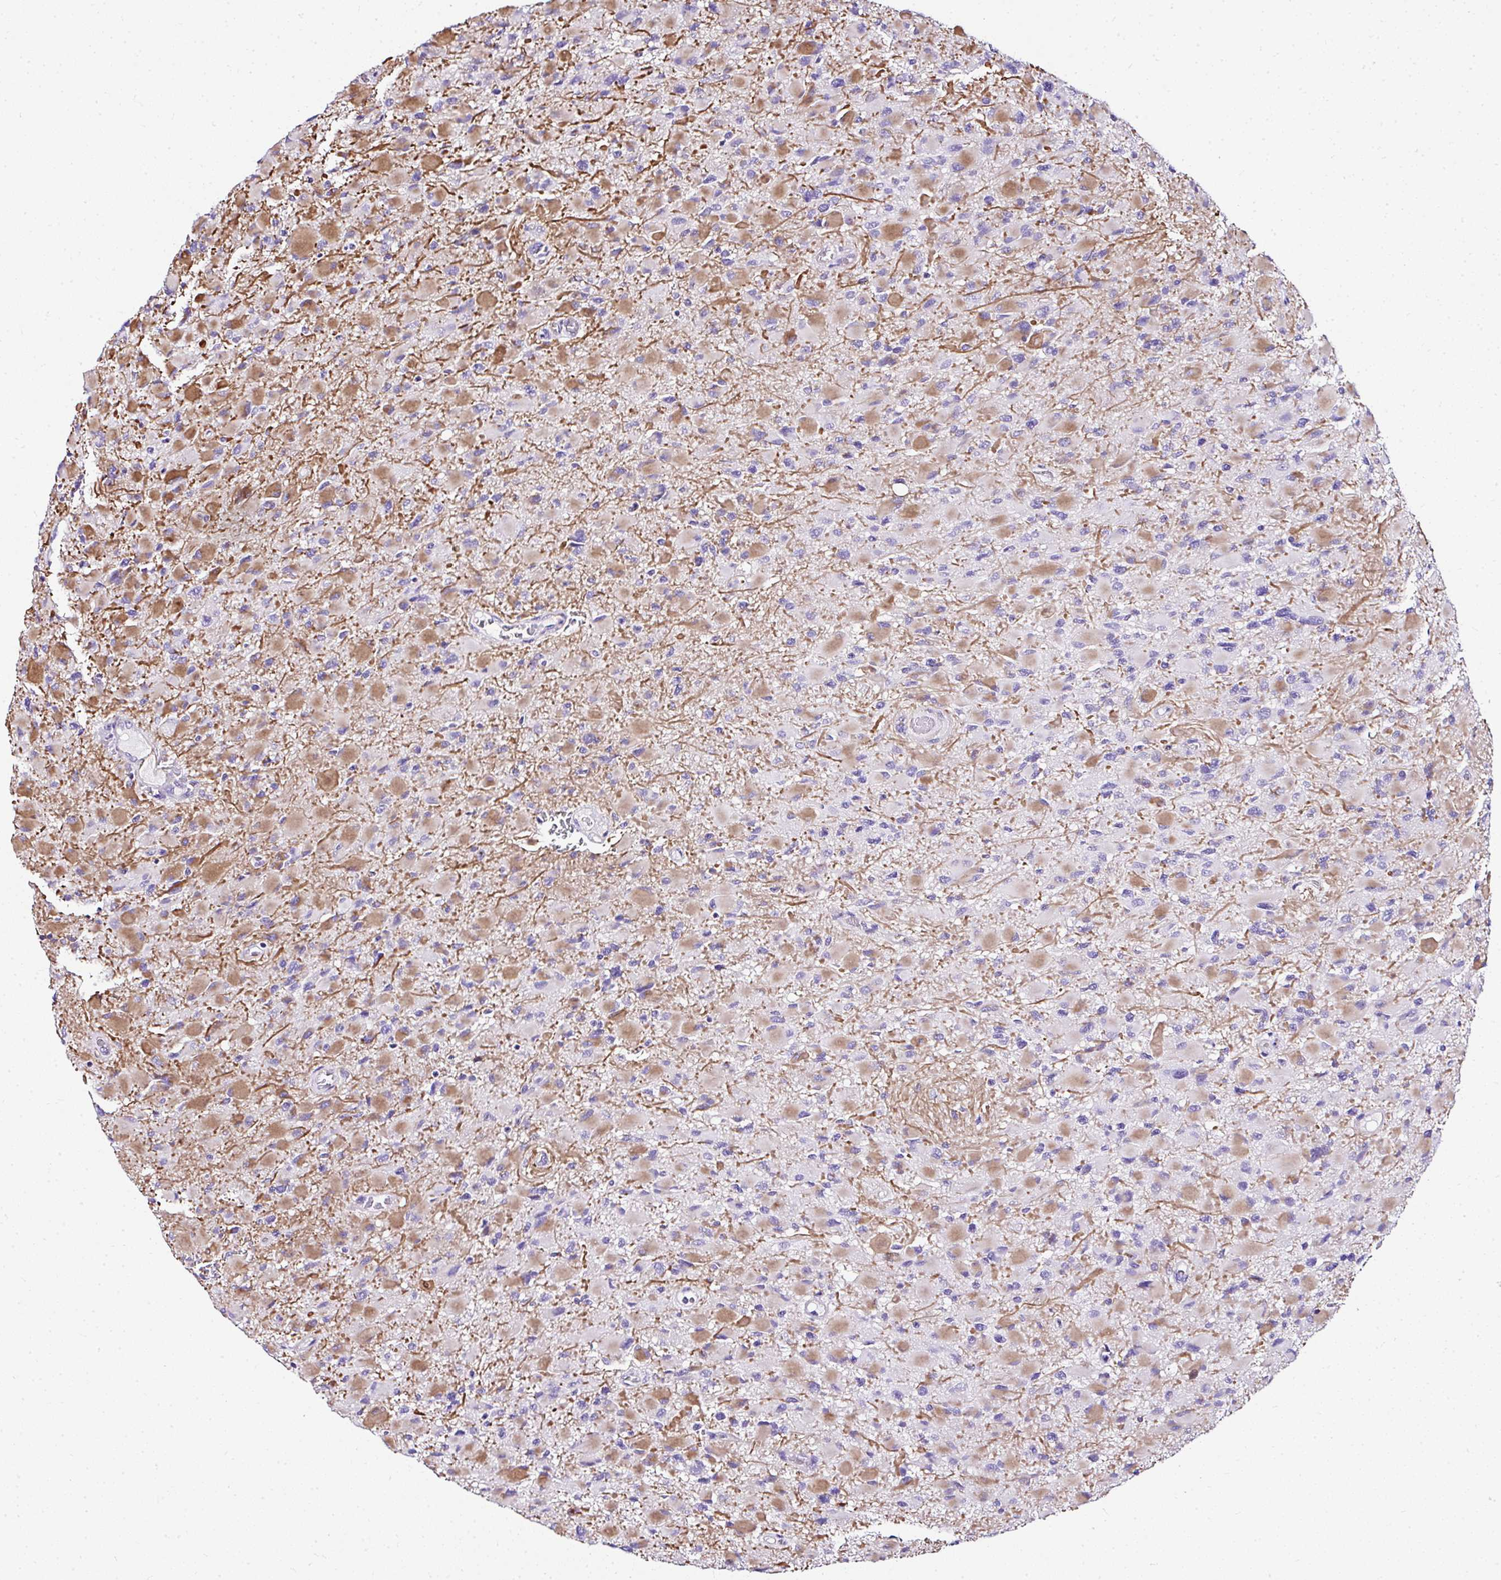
{"staining": {"intensity": "moderate", "quantity": "25%-75%", "location": "cytoplasmic/membranous"}, "tissue": "glioma", "cell_type": "Tumor cells", "image_type": "cancer", "snomed": [{"axis": "morphology", "description": "Glioma, malignant, High grade"}, {"axis": "topography", "description": "Cerebral cortex"}], "caption": "Malignant glioma (high-grade) was stained to show a protein in brown. There is medium levels of moderate cytoplasmic/membranous positivity in approximately 25%-75% of tumor cells.", "gene": "DEPDC5", "patient": {"sex": "female", "age": 36}}